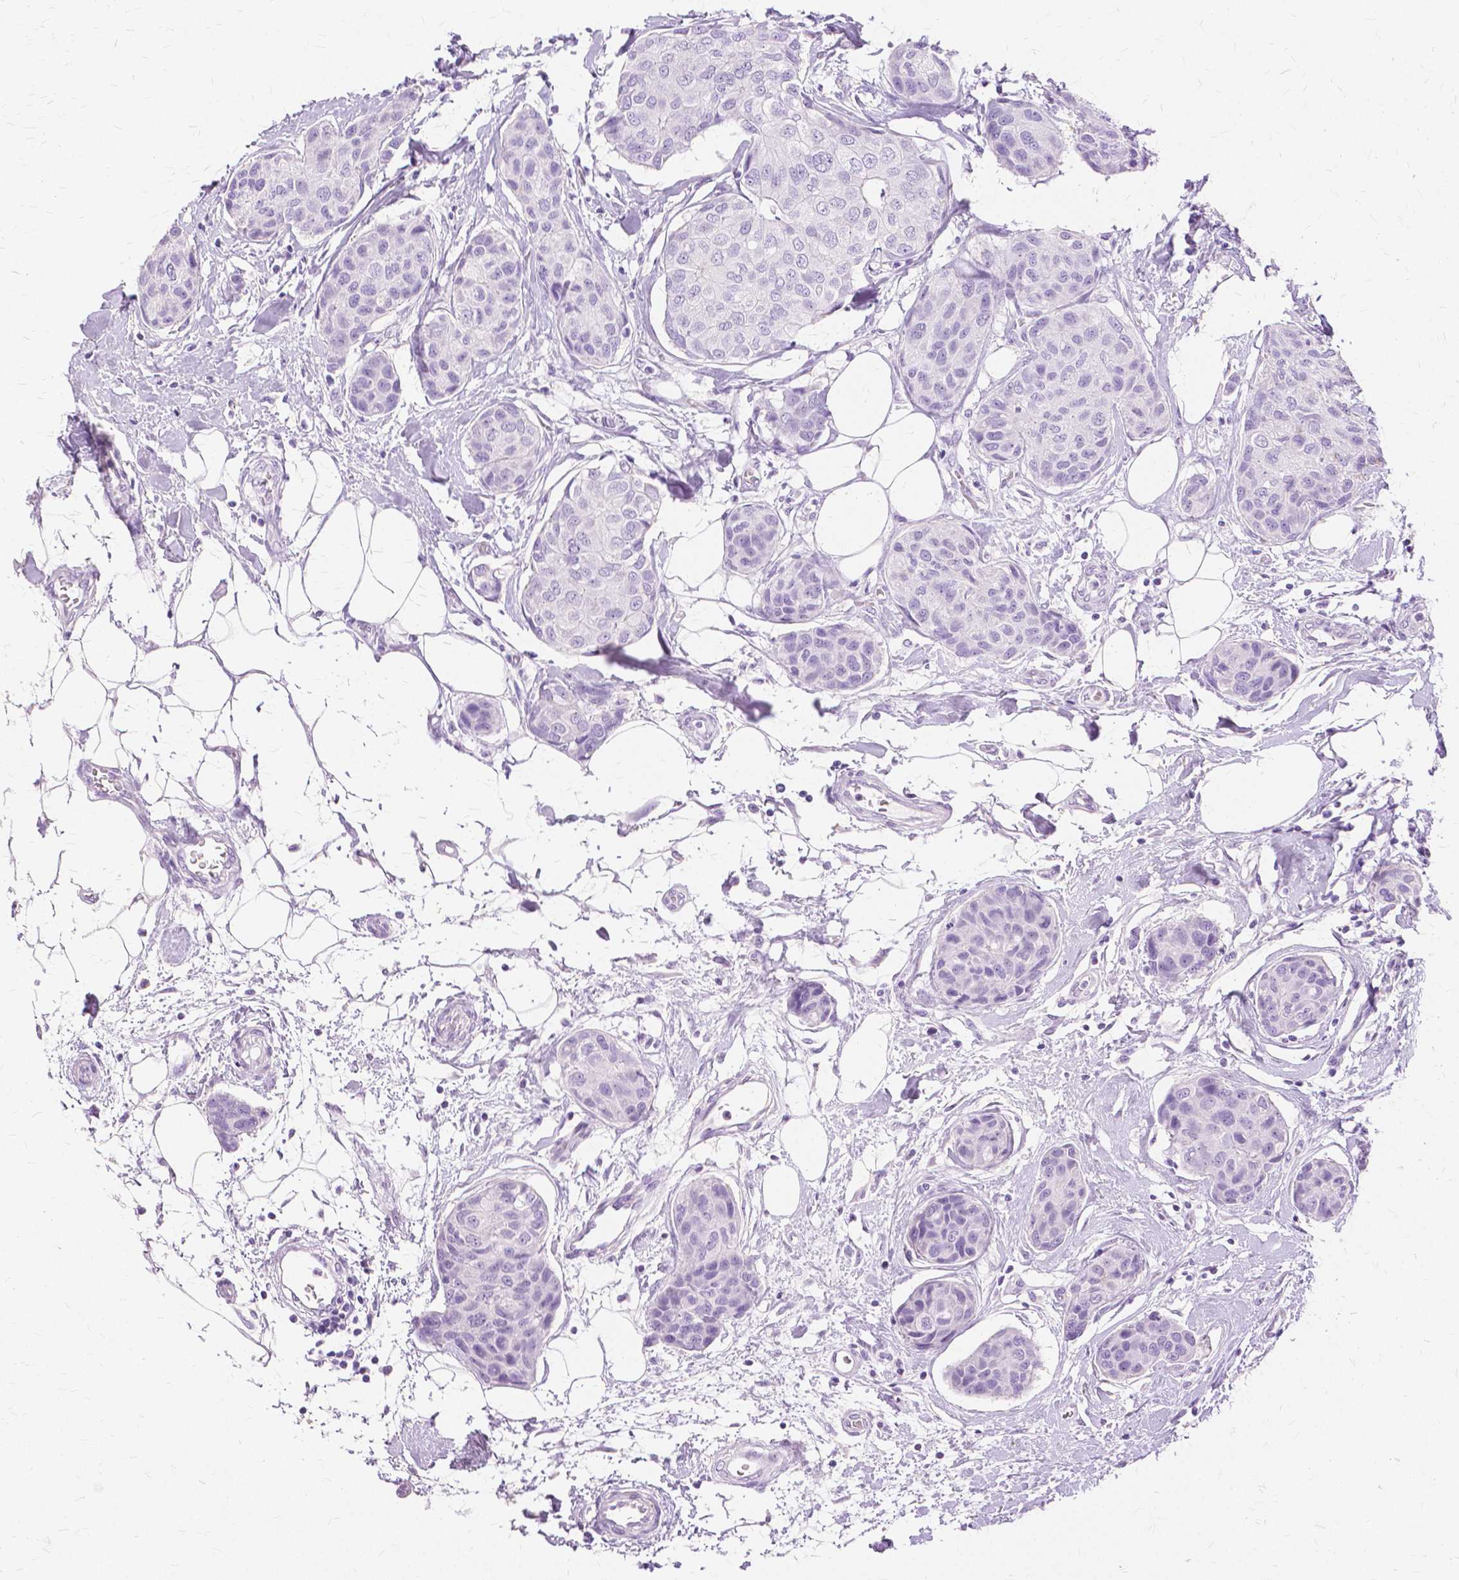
{"staining": {"intensity": "negative", "quantity": "none", "location": "none"}, "tissue": "breast cancer", "cell_type": "Tumor cells", "image_type": "cancer", "snomed": [{"axis": "morphology", "description": "Duct carcinoma"}, {"axis": "topography", "description": "Breast"}], "caption": "The micrograph displays no staining of tumor cells in breast cancer.", "gene": "TGM1", "patient": {"sex": "female", "age": 80}}